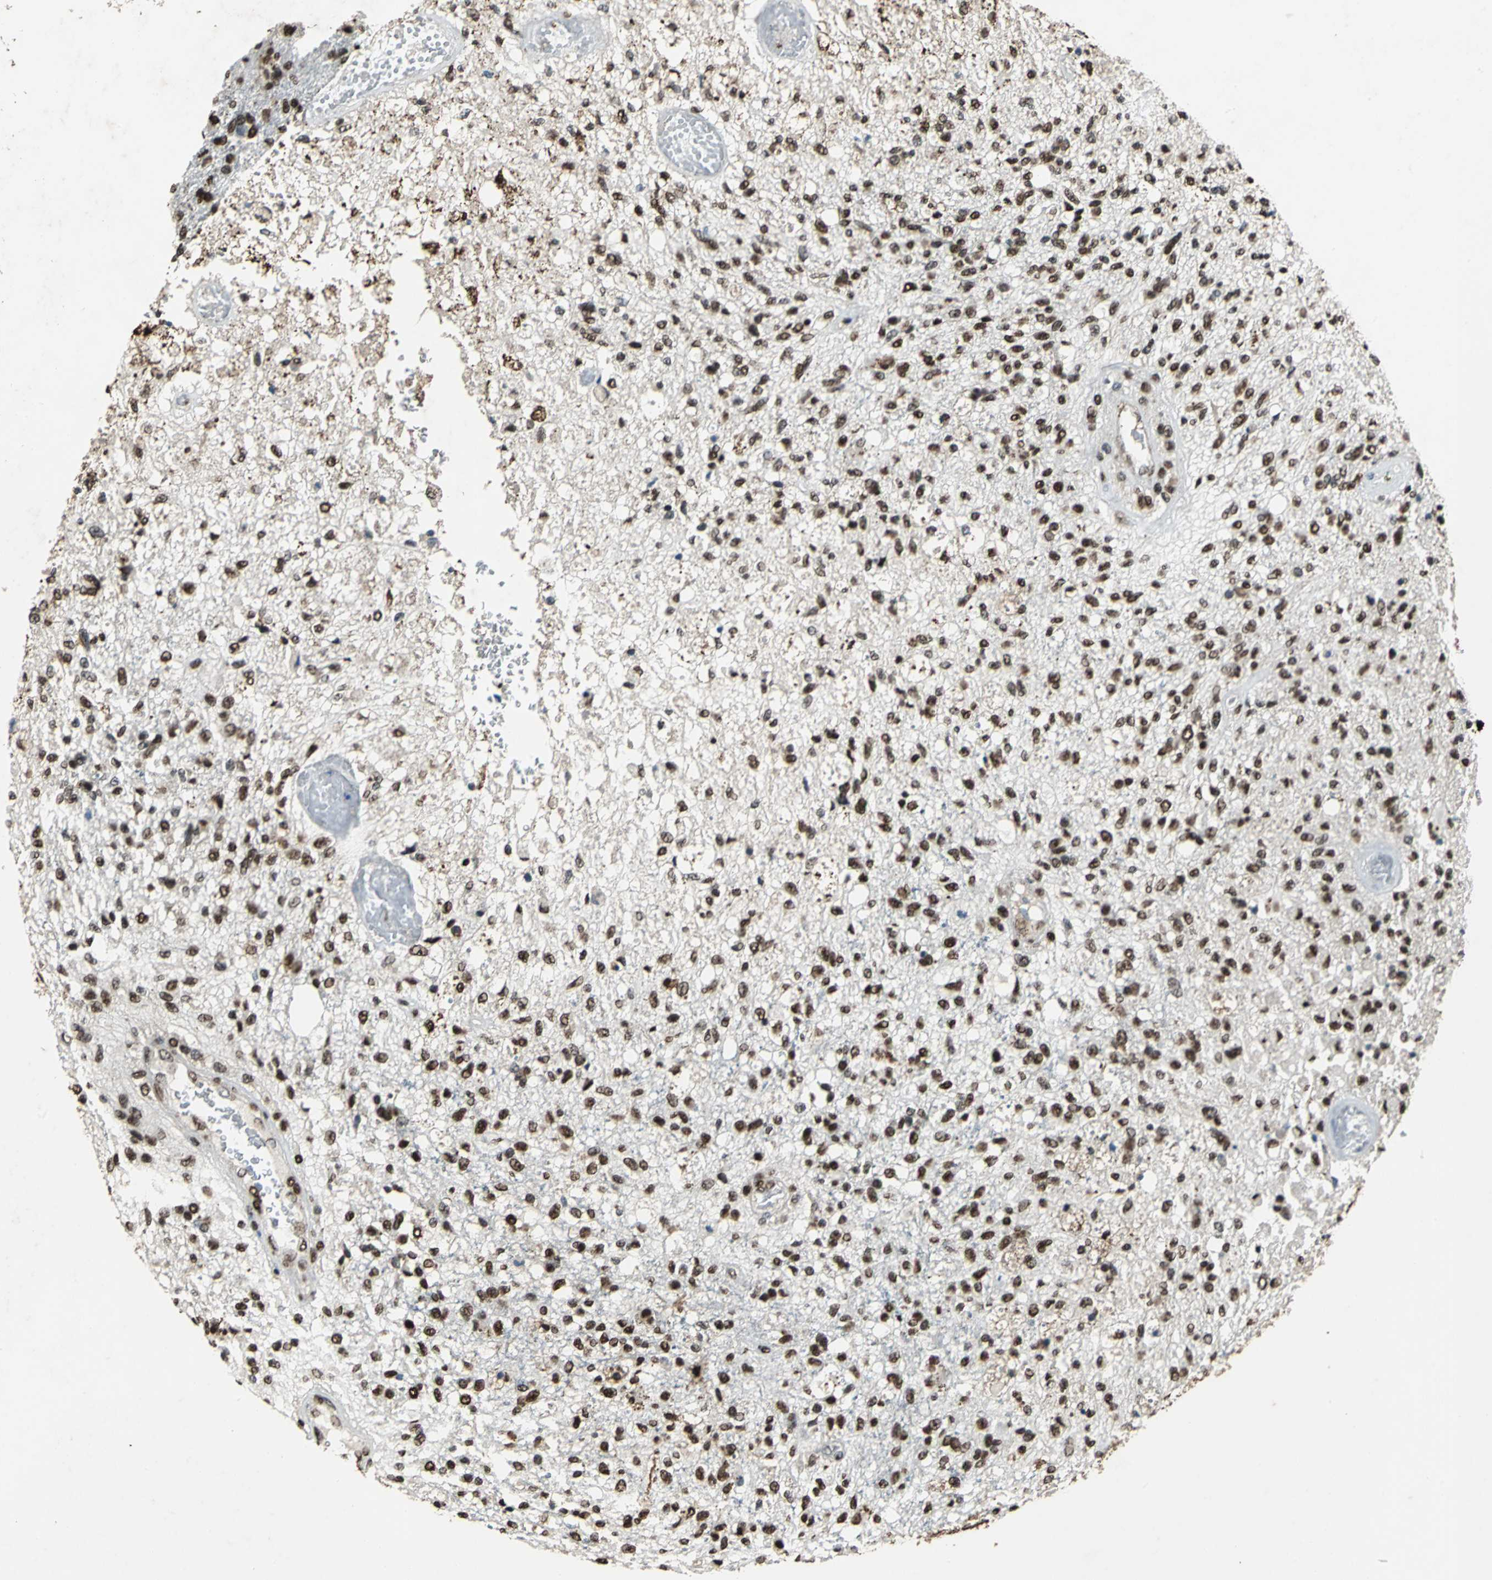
{"staining": {"intensity": "moderate", "quantity": ">75%", "location": "nuclear"}, "tissue": "glioma", "cell_type": "Tumor cells", "image_type": "cancer", "snomed": [{"axis": "morphology", "description": "Normal tissue, NOS"}, {"axis": "morphology", "description": "Glioma, malignant, High grade"}, {"axis": "topography", "description": "Cerebral cortex"}], "caption": "Brown immunohistochemical staining in glioma demonstrates moderate nuclear expression in approximately >75% of tumor cells.", "gene": "ANP32A", "patient": {"sex": "male", "age": 77}}